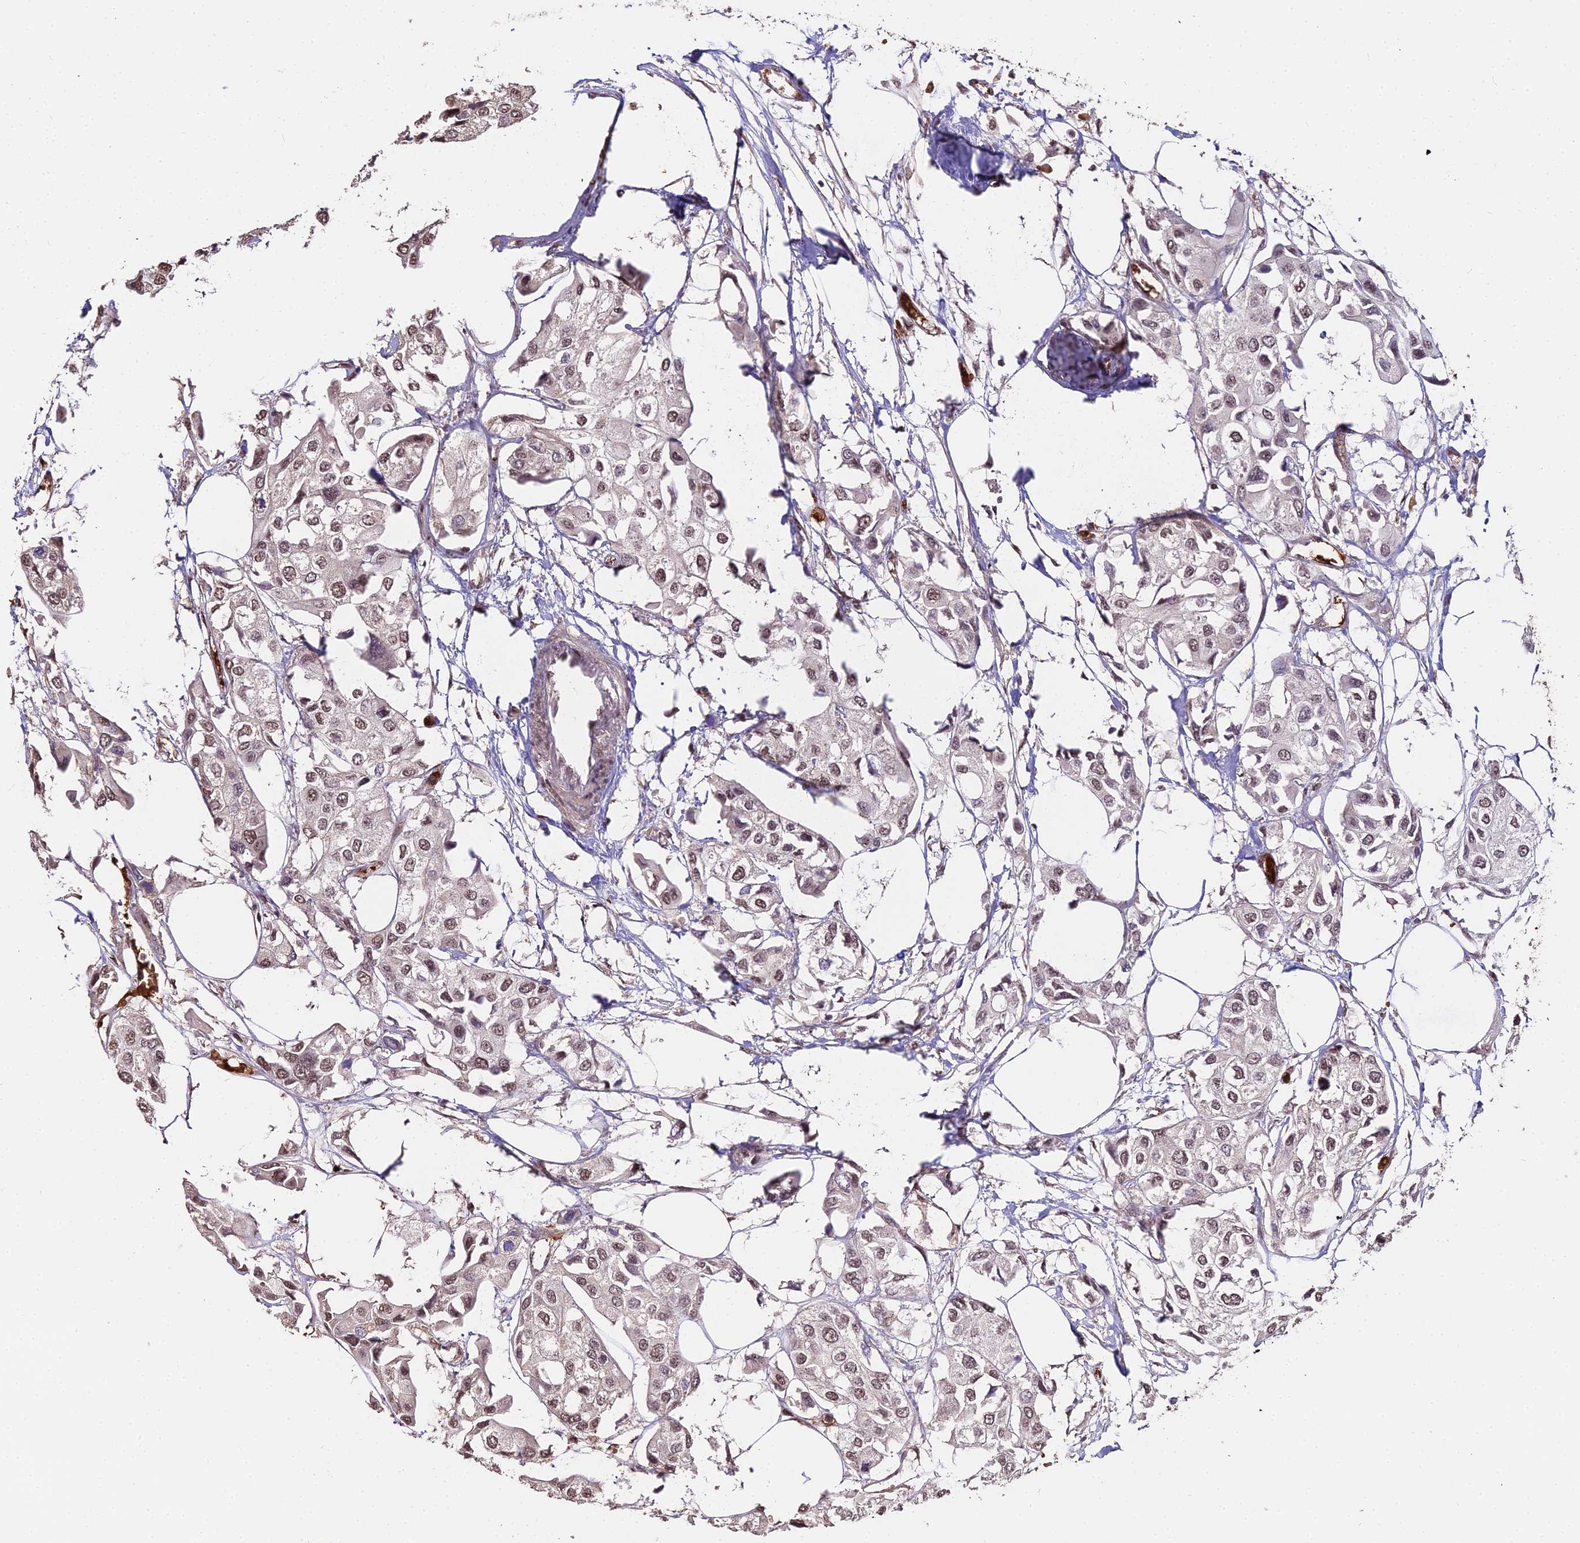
{"staining": {"intensity": "moderate", "quantity": ">75%", "location": "nuclear"}, "tissue": "urothelial cancer", "cell_type": "Tumor cells", "image_type": "cancer", "snomed": [{"axis": "morphology", "description": "Urothelial carcinoma, High grade"}, {"axis": "topography", "description": "Urinary bladder"}], "caption": "High-grade urothelial carcinoma tissue displays moderate nuclear staining in approximately >75% of tumor cells Using DAB (3,3'-diaminobenzidine) (brown) and hematoxylin (blue) stains, captured at high magnification using brightfield microscopy.", "gene": "ZDBF2", "patient": {"sex": "male", "age": 64}}